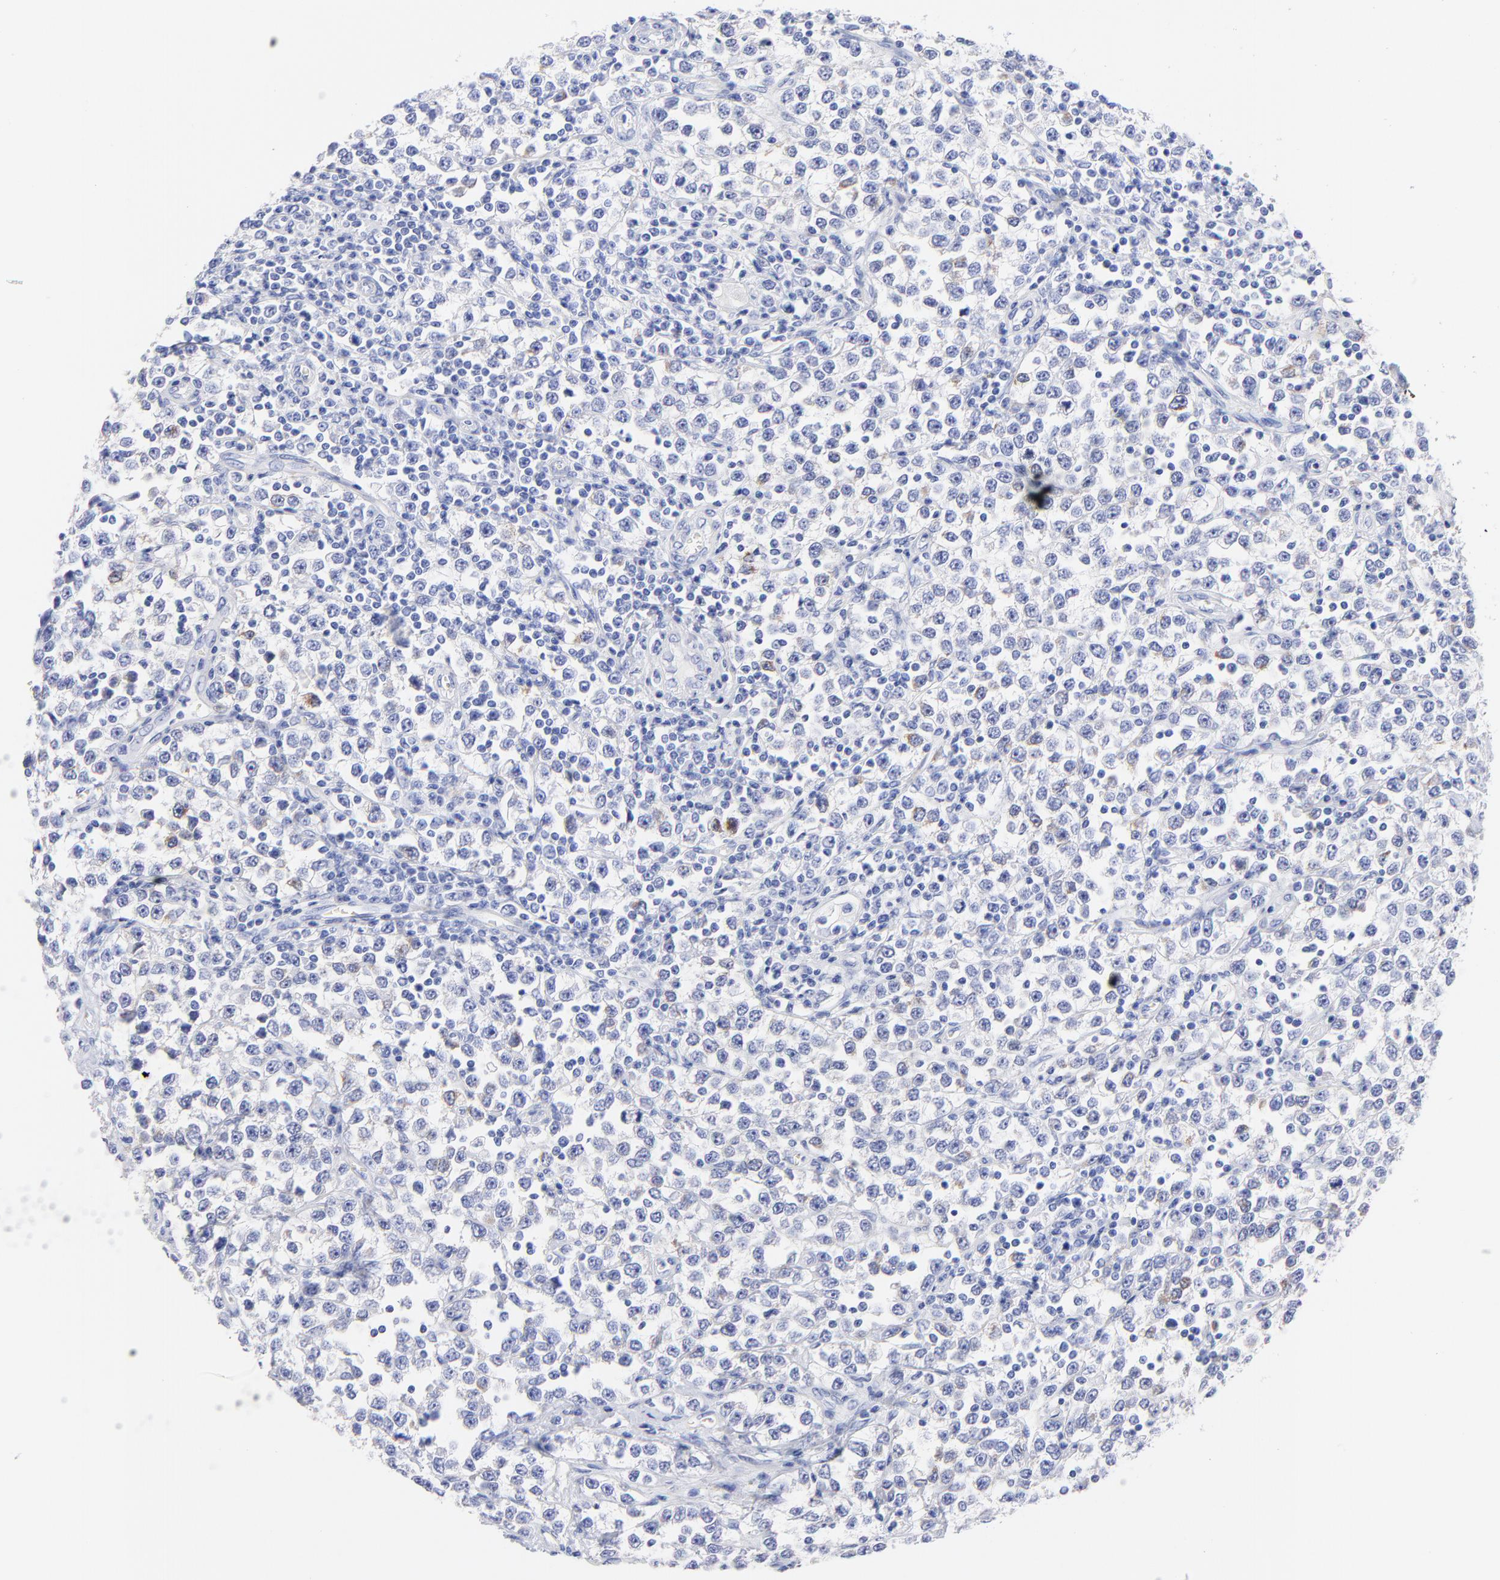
{"staining": {"intensity": "negative", "quantity": "none", "location": "none"}, "tissue": "testis cancer", "cell_type": "Tumor cells", "image_type": "cancer", "snomed": [{"axis": "morphology", "description": "Seminoma, NOS"}, {"axis": "topography", "description": "Testis"}], "caption": "Immunohistochemistry micrograph of neoplastic tissue: human testis seminoma stained with DAB (3,3'-diaminobenzidine) demonstrates no significant protein positivity in tumor cells.", "gene": "C1QTNF6", "patient": {"sex": "male", "age": 25}}